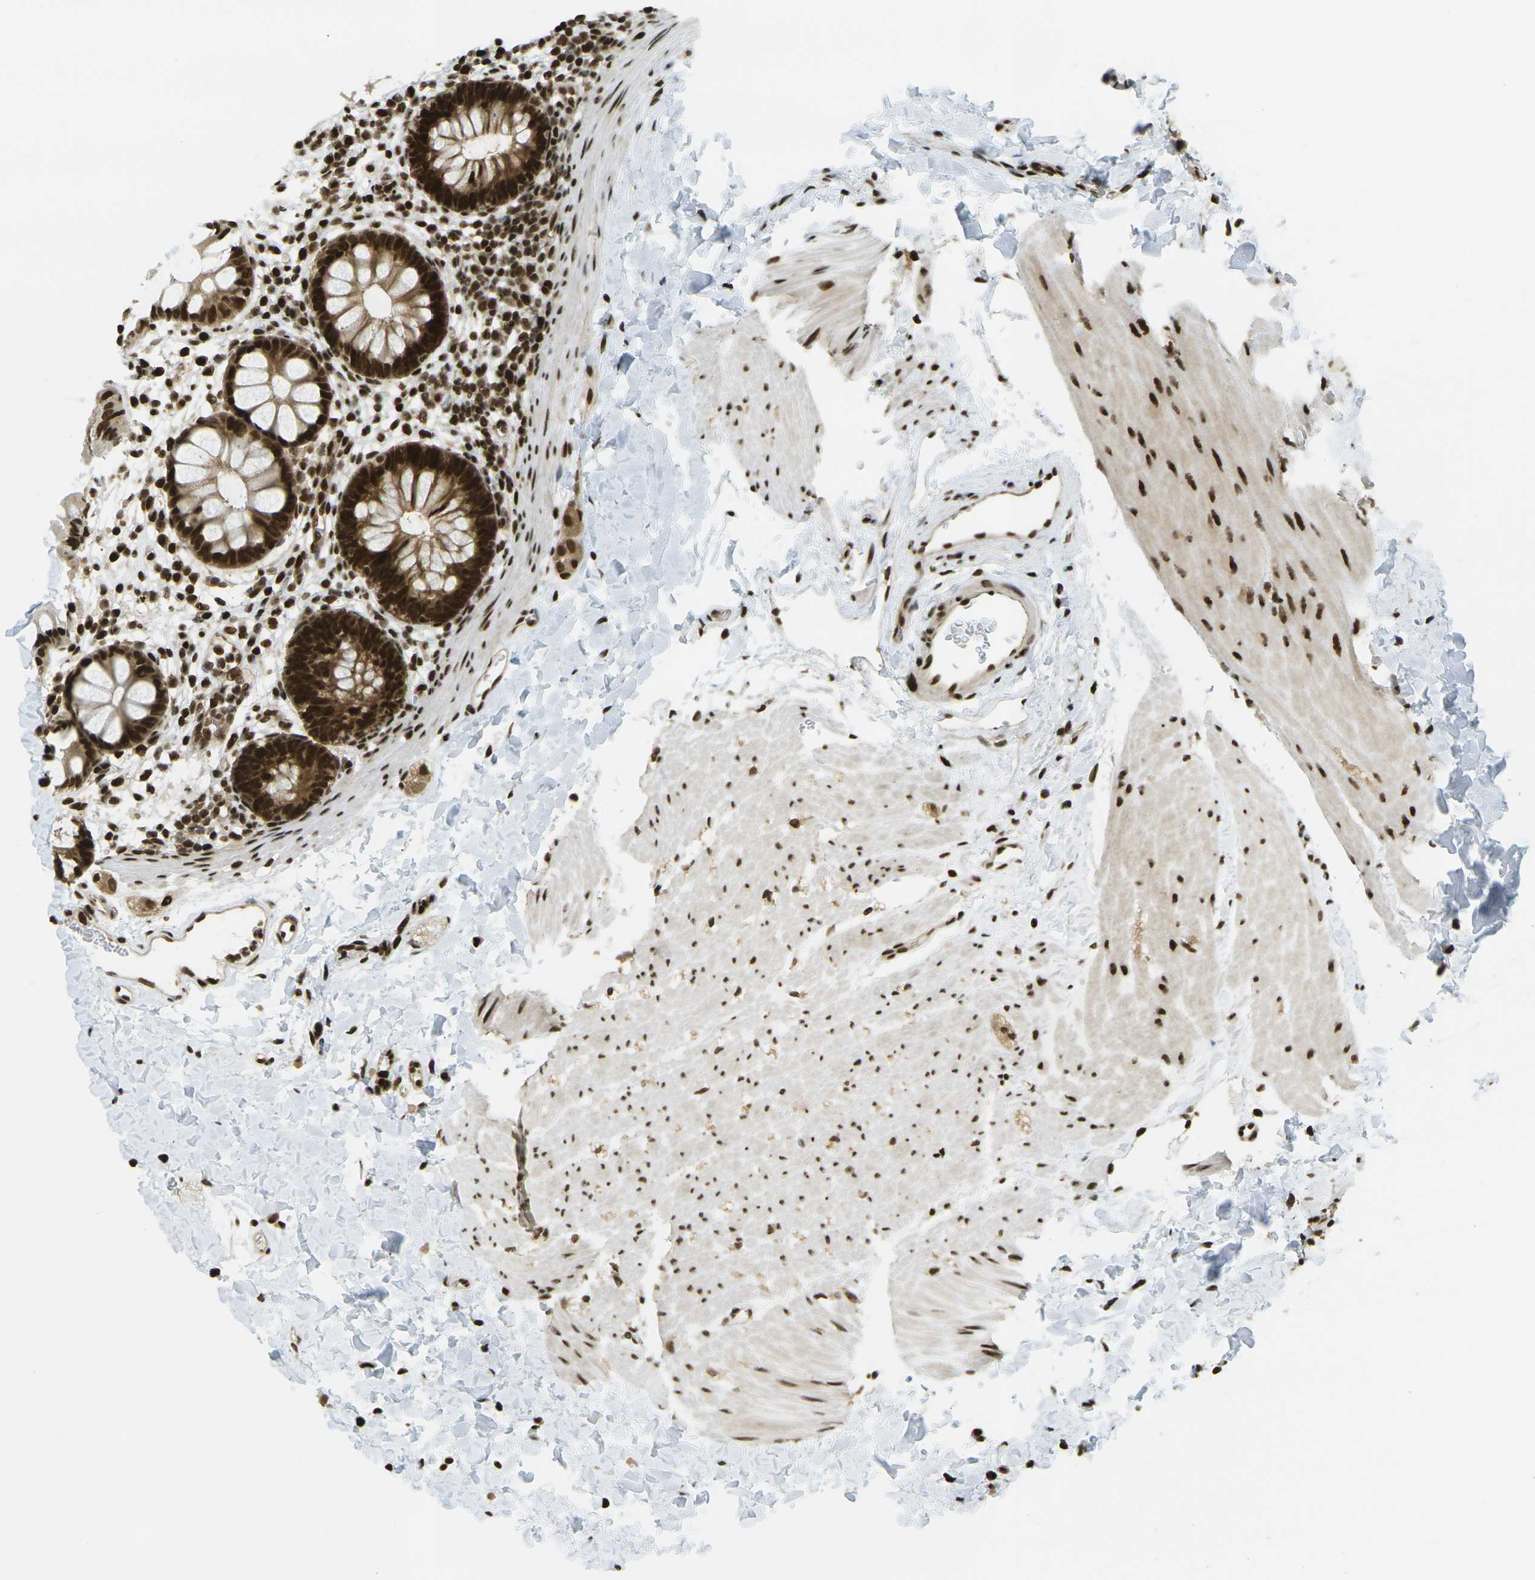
{"staining": {"intensity": "strong", "quantity": ">75%", "location": "cytoplasmic/membranous,nuclear"}, "tissue": "rectum", "cell_type": "Glandular cells", "image_type": "normal", "snomed": [{"axis": "morphology", "description": "Normal tissue, NOS"}, {"axis": "topography", "description": "Rectum"}], "caption": "Immunohistochemistry staining of unremarkable rectum, which reveals high levels of strong cytoplasmic/membranous,nuclear staining in approximately >75% of glandular cells indicating strong cytoplasmic/membranous,nuclear protein expression. The staining was performed using DAB (3,3'-diaminobenzidine) (brown) for protein detection and nuclei were counterstained in hematoxylin (blue).", "gene": "RUVBL2", "patient": {"sex": "female", "age": 24}}